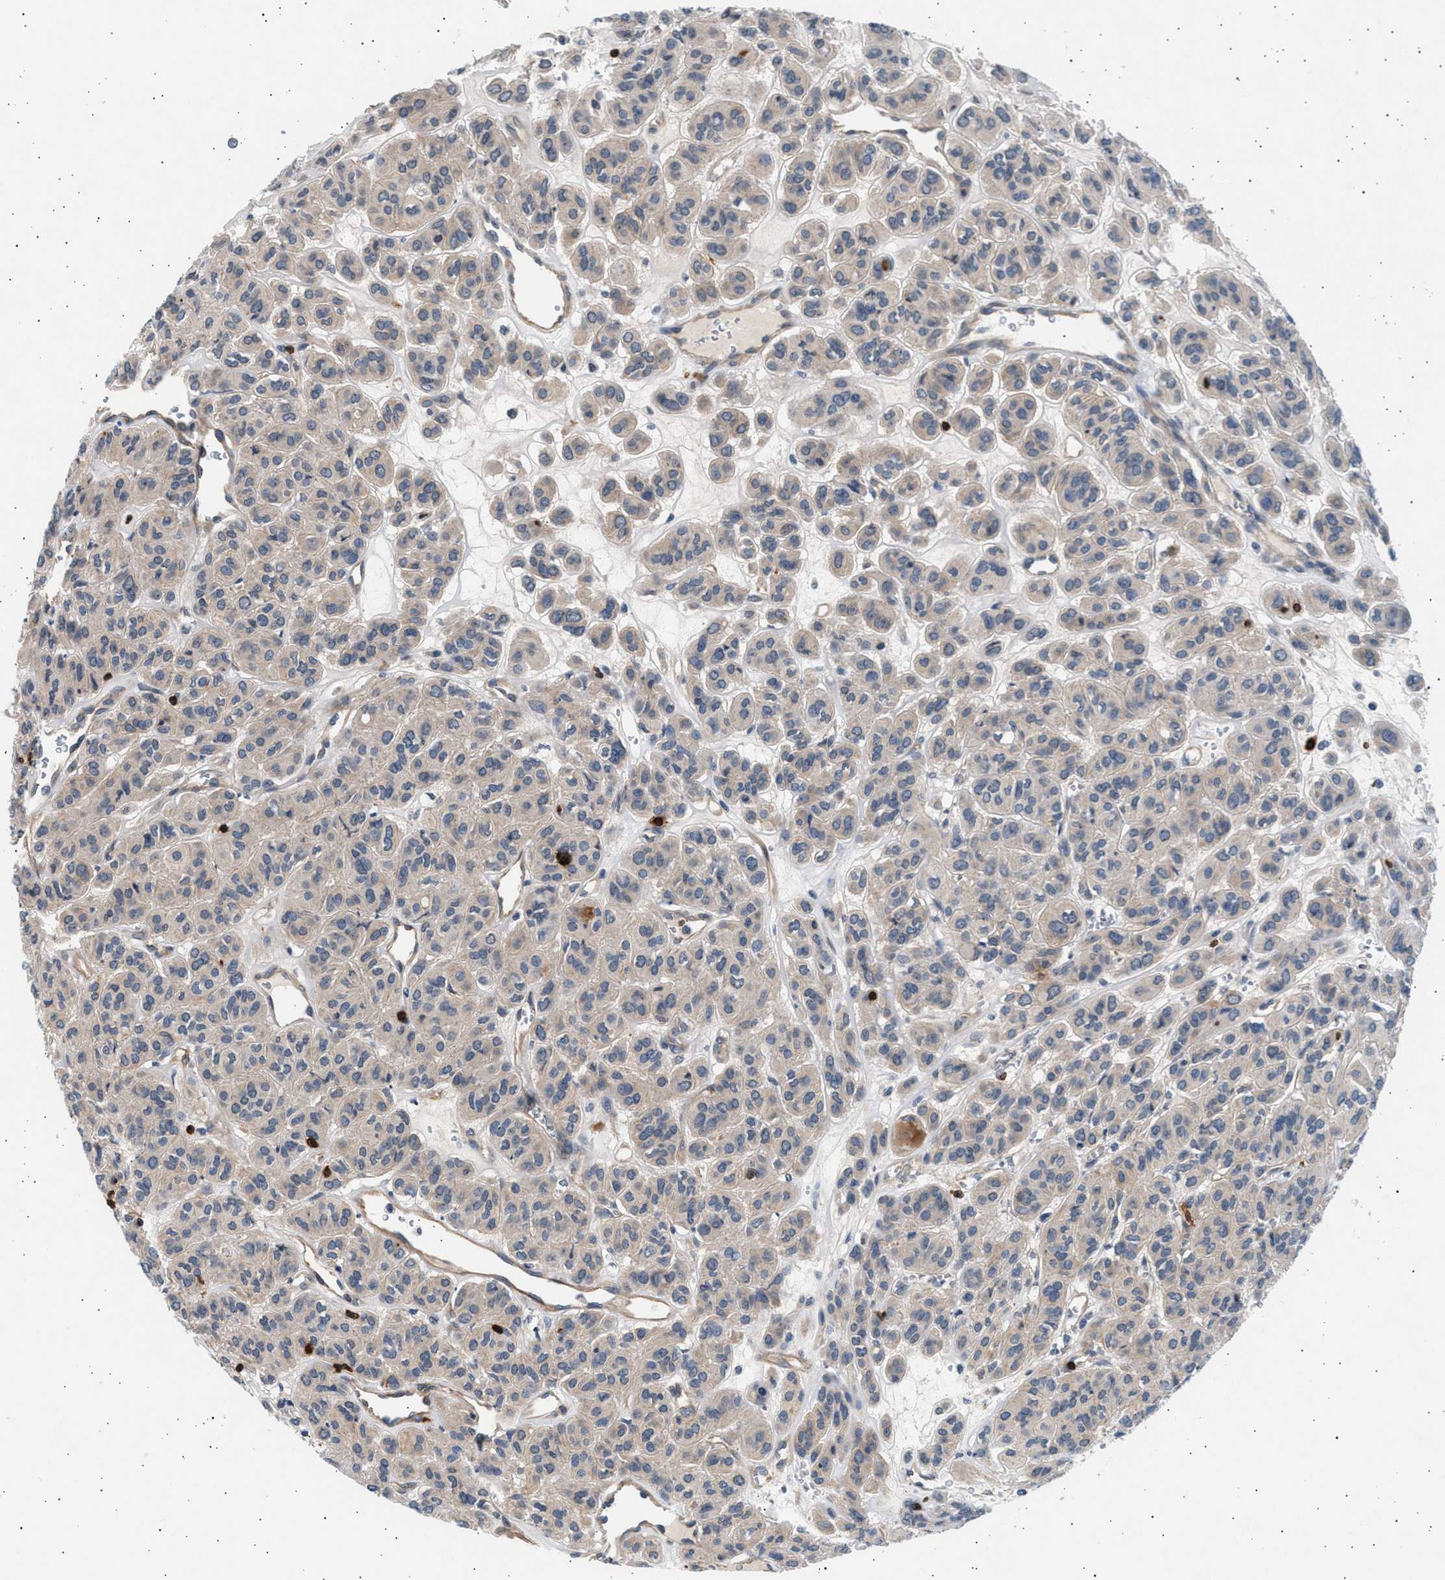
{"staining": {"intensity": "negative", "quantity": "none", "location": "none"}, "tissue": "thyroid cancer", "cell_type": "Tumor cells", "image_type": "cancer", "snomed": [{"axis": "morphology", "description": "Follicular adenoma carcinoma, NOS"}, {"axis": "topography", "description": "Thyroid gland"}], "caption": "A micrograph of follicular adenoma carcinoma (thyroid) stained for a protein demonstrates no brown staining in tumor cells. (DAB IHC visualized using brightfield microscopy, high magnification).", "gene": "GRAP2", "patient": {"sex": "female", "age": 71}}